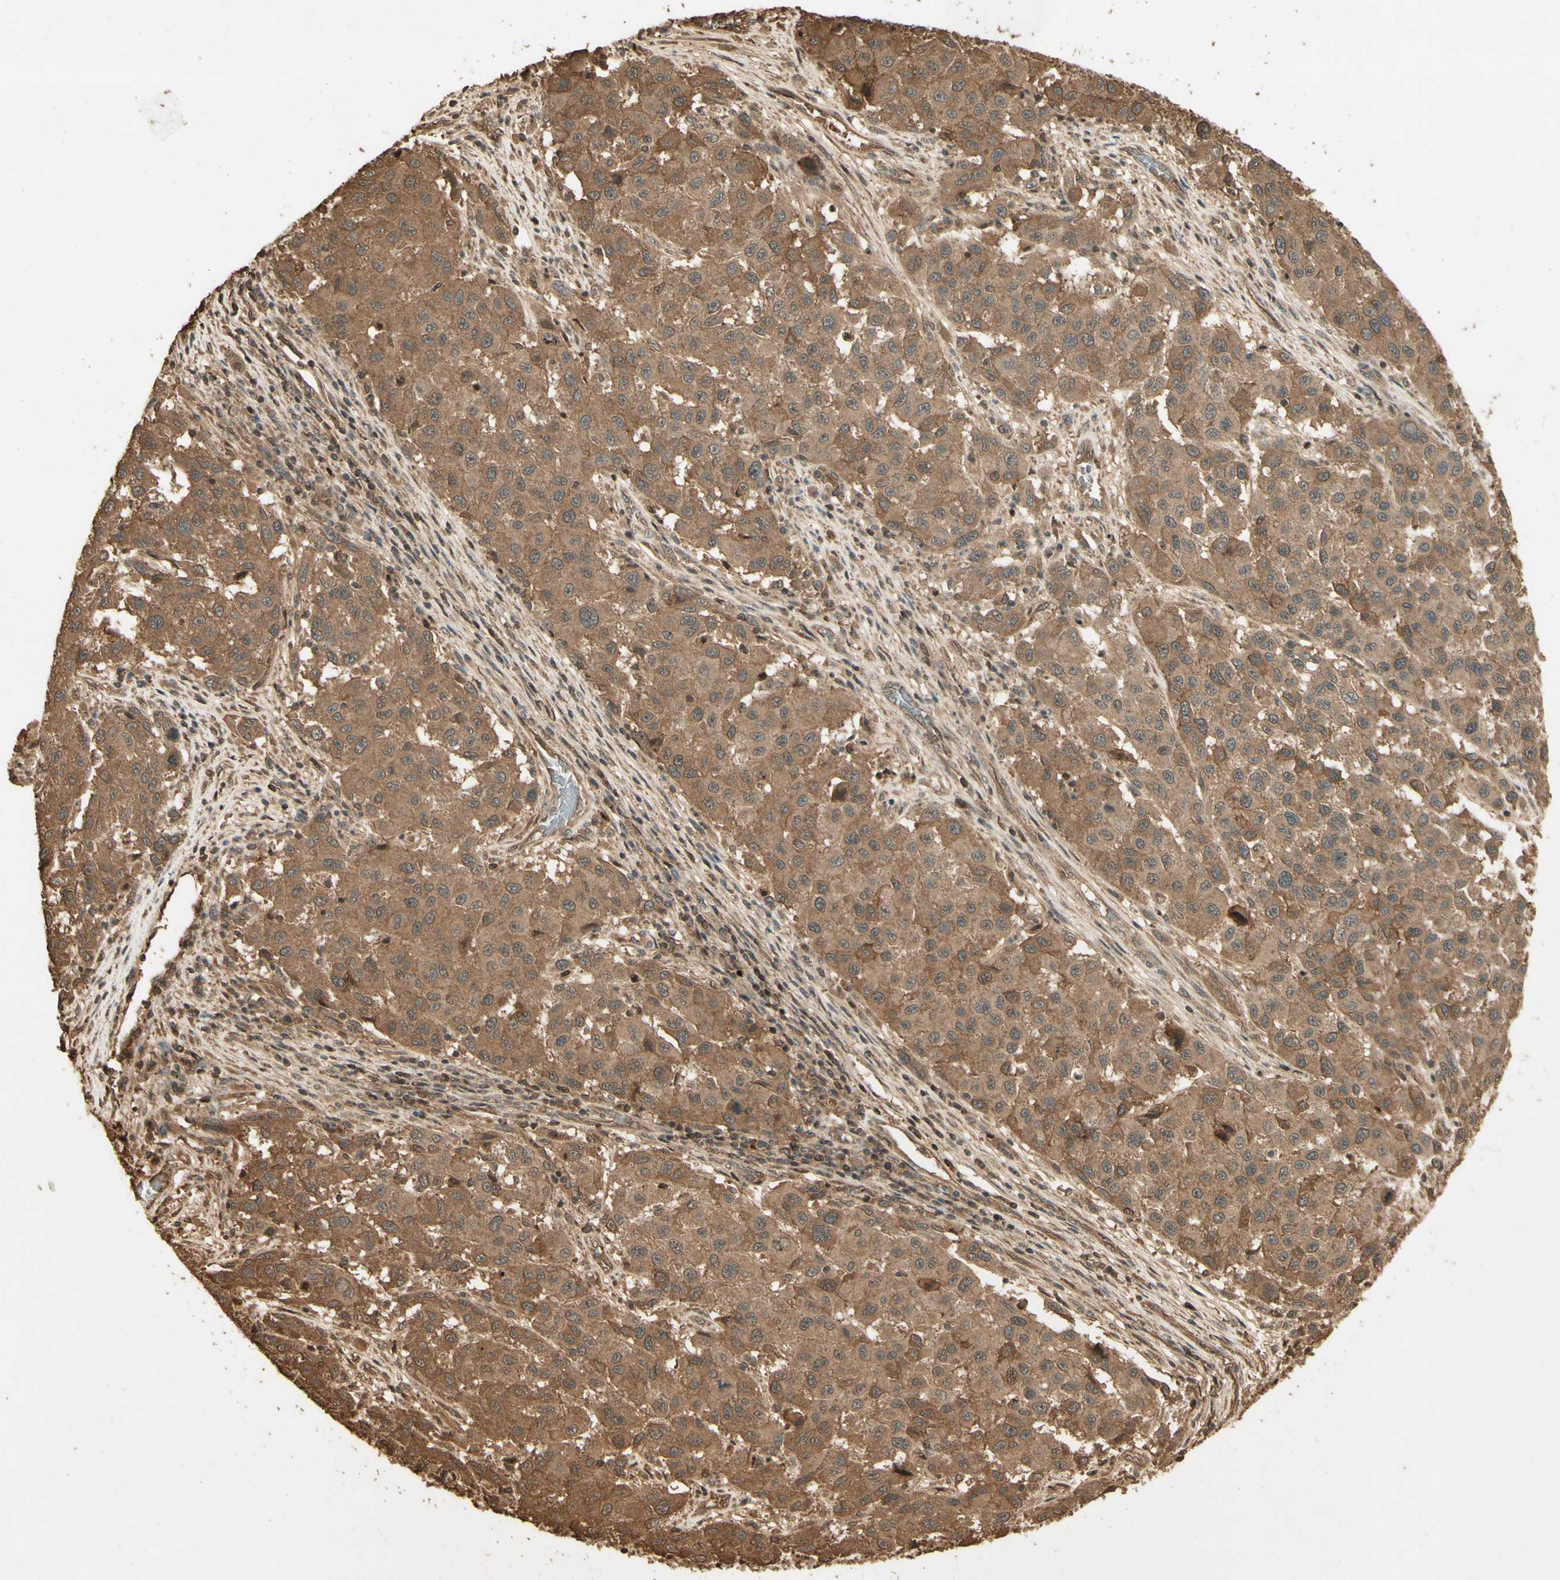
{"staining": {"intensity": "moderate", "quantity": ">75%", "location": "cytoplasmic/membranous"}, "tissue": "melanoma", "cell_type": "Tumor cells", "image_type": "cancer", "snomed": [{"axis": "morphology", "description": "Malignant melanoma, Metastatic site"}, {"axis": "topography", "description": "Lymph node"}], "caption": "A micrograph of human melanoma stained for a protein demonstrates moderate cytoplasmic/membranous brown staining in tumor cells.", "gene": "SMAD9", "patient": {"sex": "male", "age": 61}}